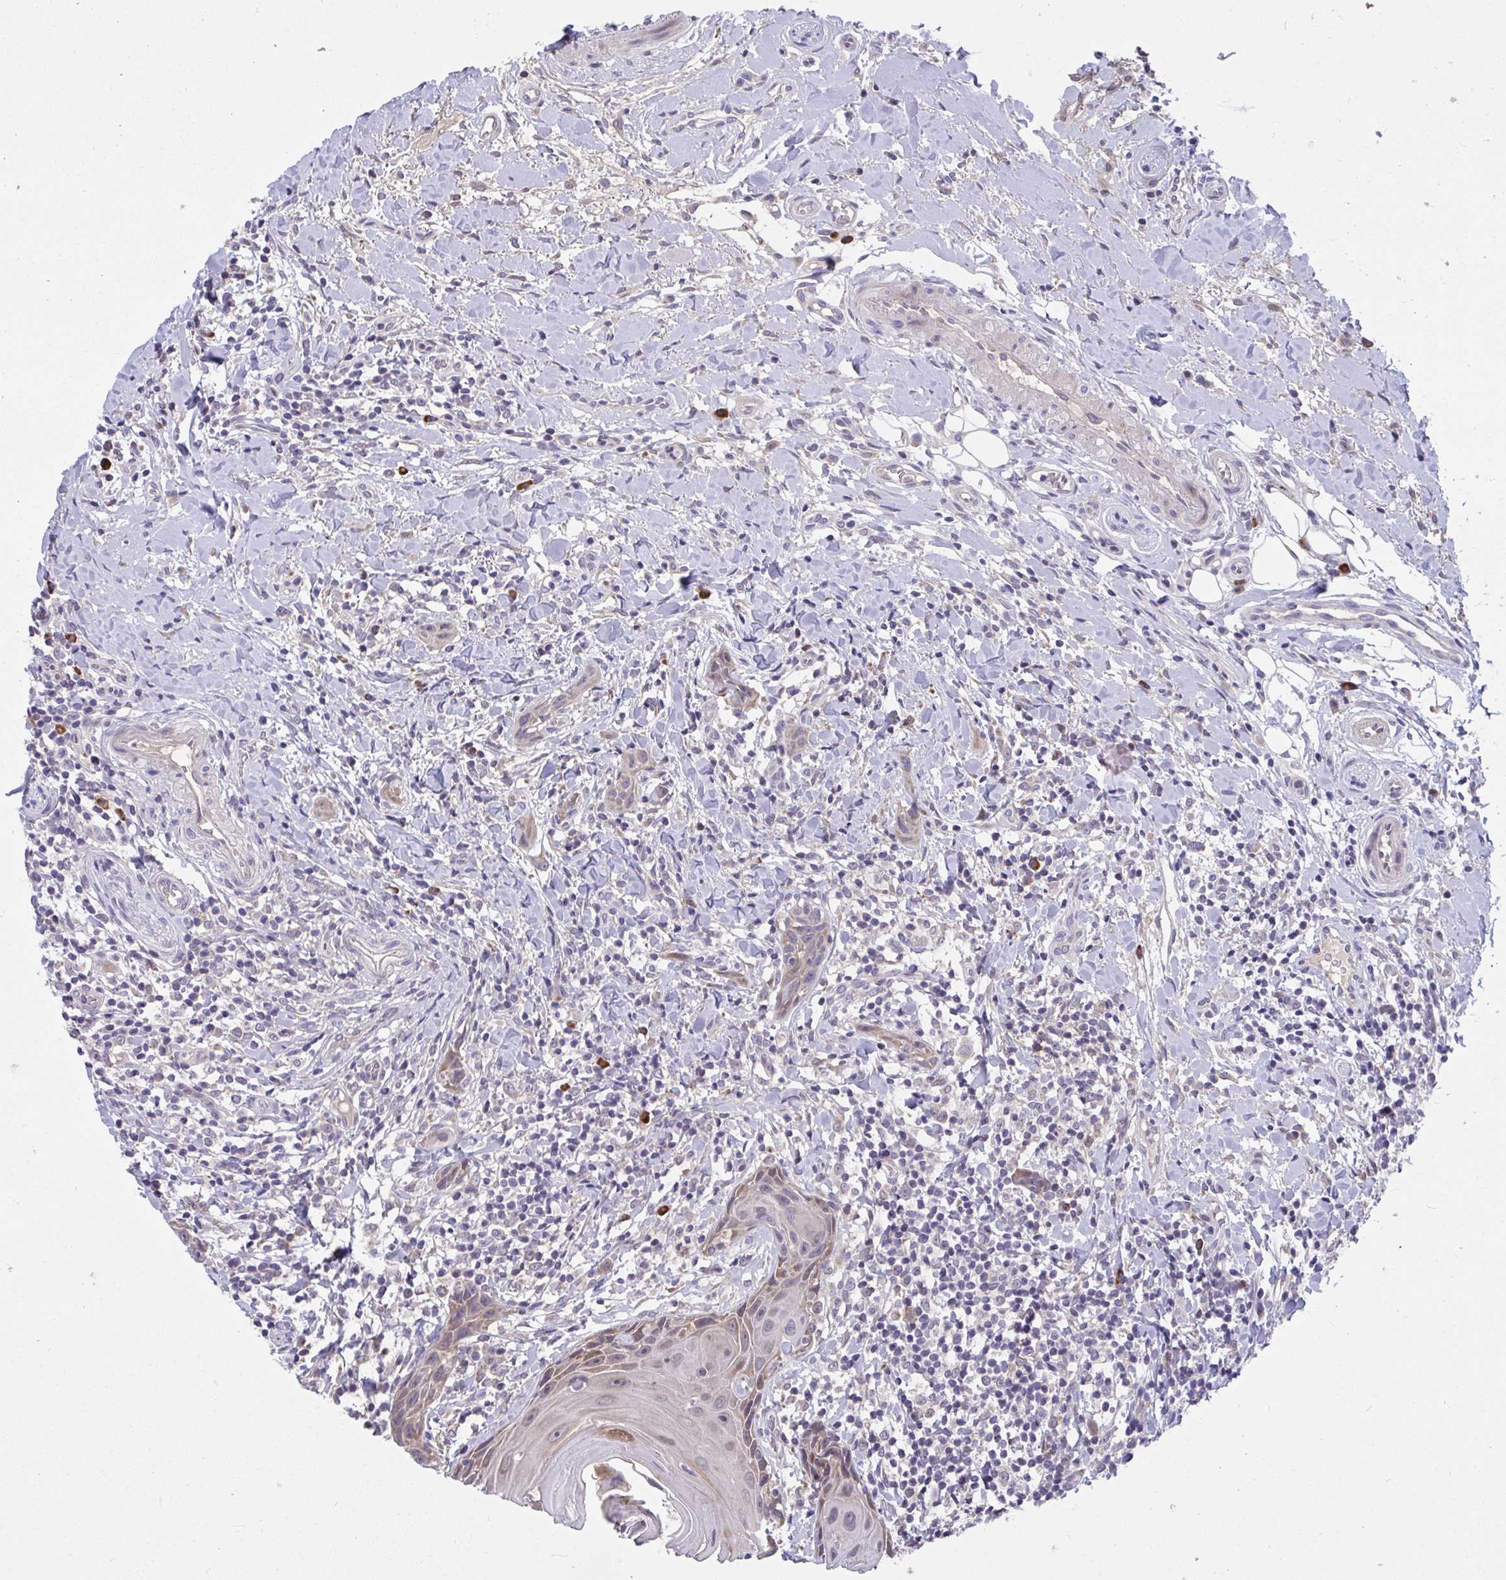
{"staining": {"intensity": "weak", "quantity": "25%-75%", "location": "cytoplasmic/membranous"}, "tissue": "head and neck cancer", "cell_type": "Tumor cells", "image_type": "cancer", "snomed": [{"axis": "morphology", "description": "Squamous cell carcinoma, NOS"}, {"axis": "topography", "description": "Oral tissue"}, {"axis": "topography", "description": "Head-Neck"}], "caption": "Protein staining by immunohistochemistry demonstrates weak cytoplasmic/membranous positivity in approximately 25%-75% of tumor cells in head and neck squamous cell carcinoma.", "gene": "SUSD4", "patient": {"sex": "male", "age": 49}}